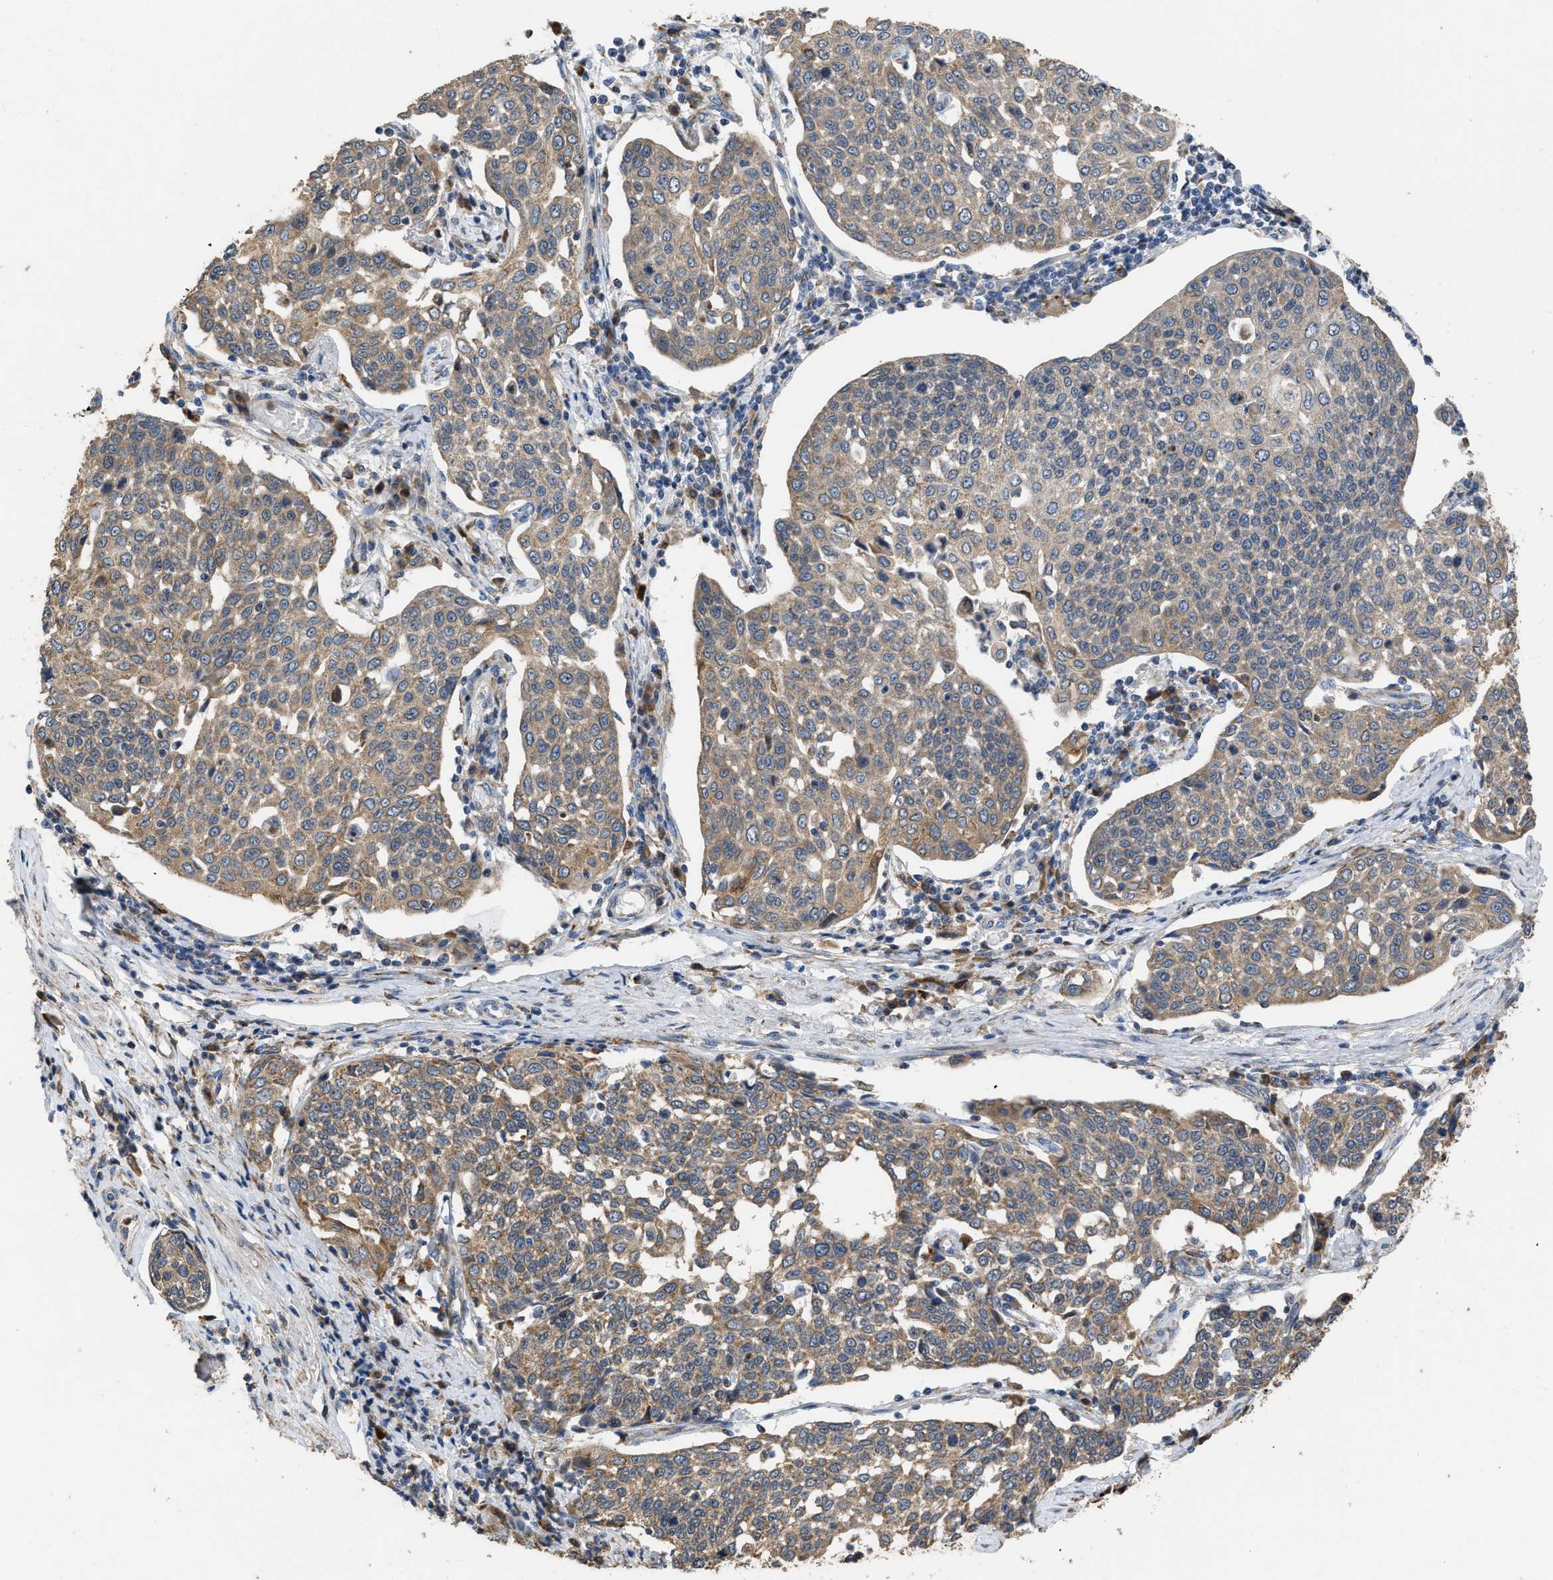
{"staining": {"intensity": "weak", "quantity": ">75%", "location": "cytoplasmic/membranous"}, "tissue": "cervical cancer", "cell_type": "Tumor cells", "image_type": "cancer", "snomed": [{"axis": "morphology", "description": "Squamous cell carcinoma, NOS"}, {"axis": "topography", "description": "Cervix"}], "caption": "Immunohistochemistry (IHC) of human cervical cancer reveals low levels of weak cytoplasmic/membranous staining in approximately >75% of tumor cells.", "gene": "AK2", "patient": {"sex": "female", "age": 34}}